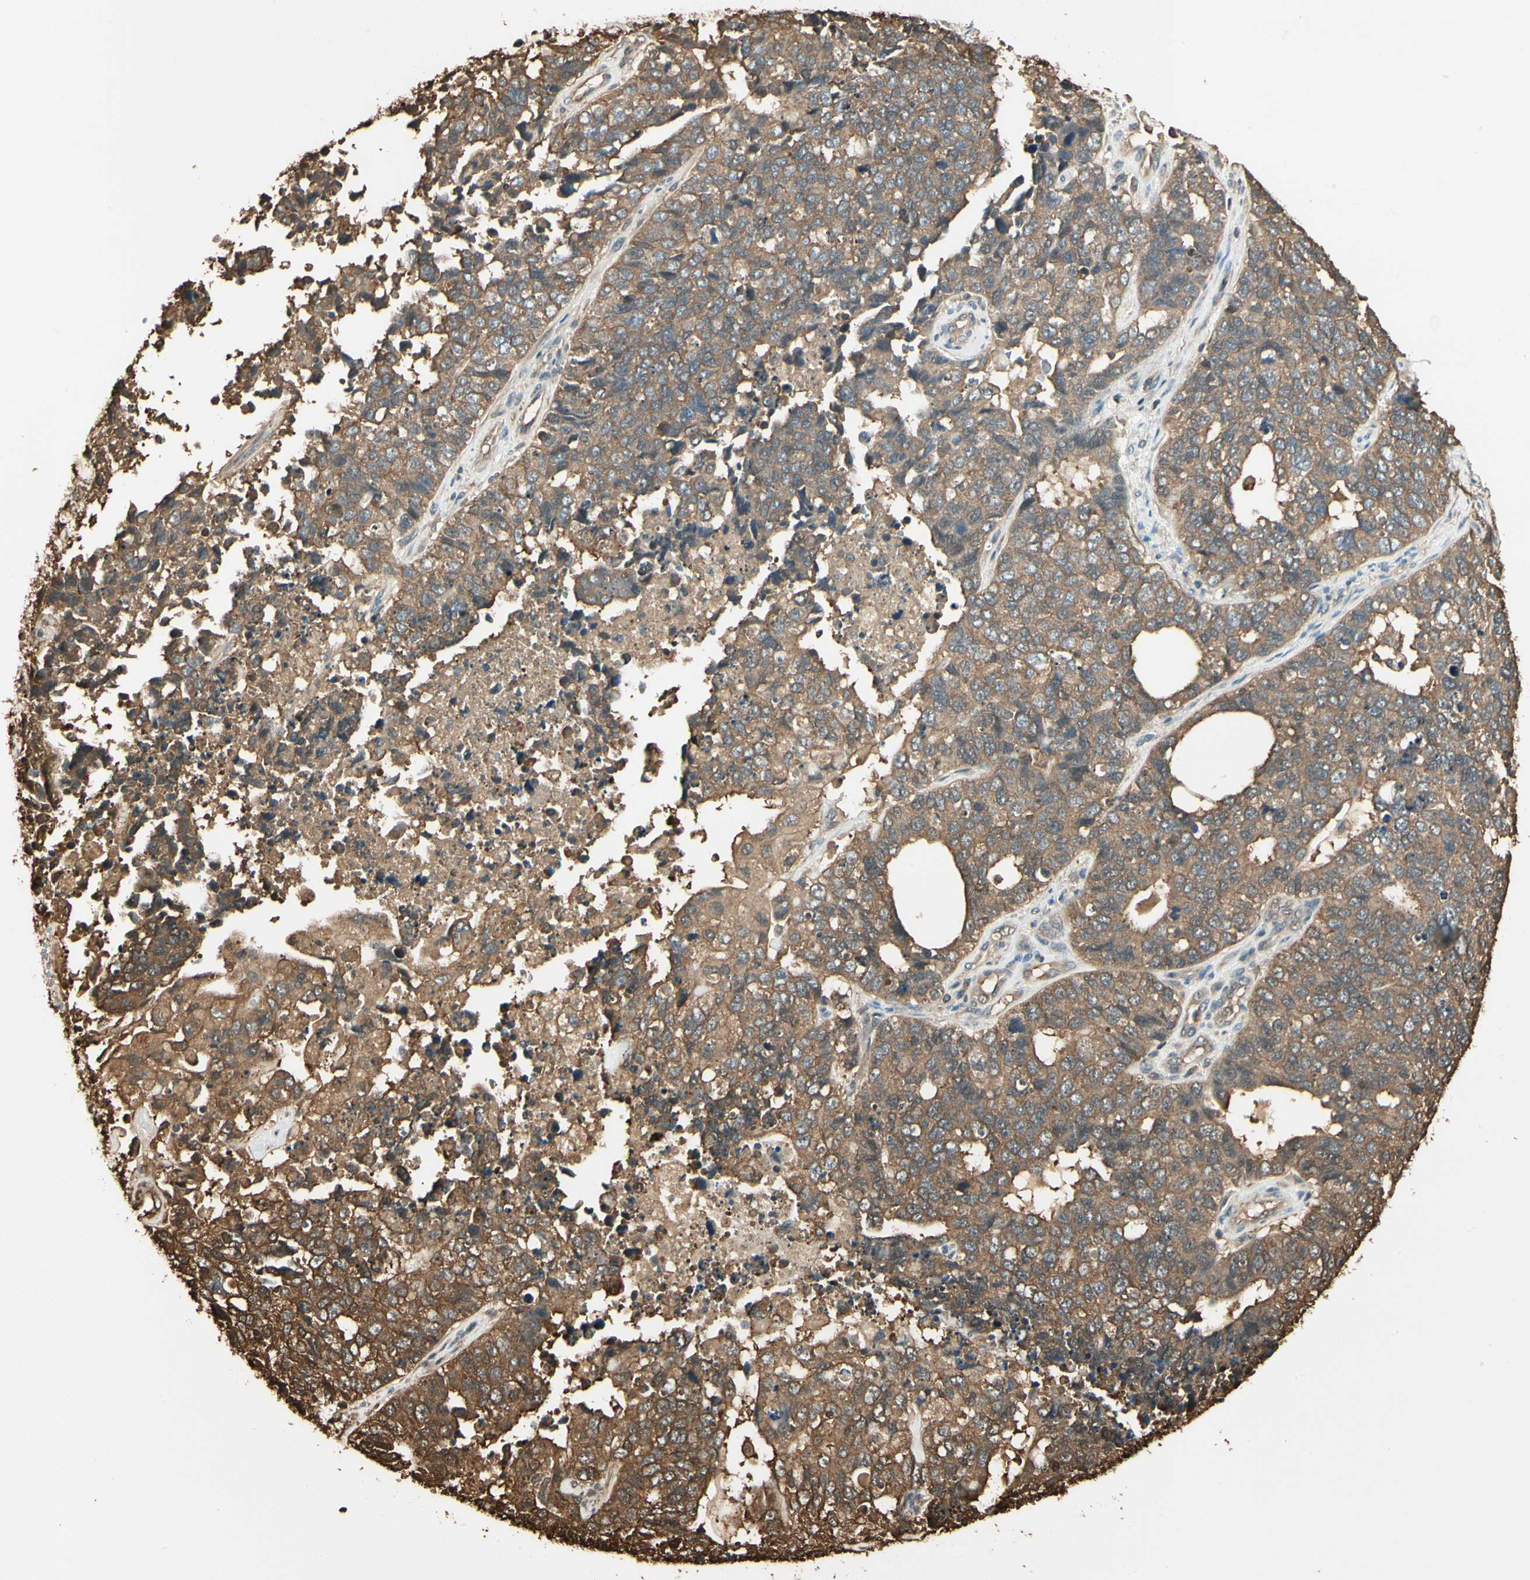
{"staining": {"intensity": "moderate", "quantity": ">75%", "location": "cytoplasmic/membranous"}, "tissue": "cervical cancer", "cell_type": "Tumor cells", "image_type": "cancer", "snomed": [{"axis": "morphology", "description": "Squamous cell carcinoma, NOS"}, {"axis": "topography", "description": "Cervix"}], "caption": "A high-resolution image shows IHC staining of squamous cell carcinoma (cervical), which displays moderate cytoplasmic/membranous expression in approximately >75% of tumor cells.", "gene": "YWHAE", "patient": {"sex": "female", "age": 63}}